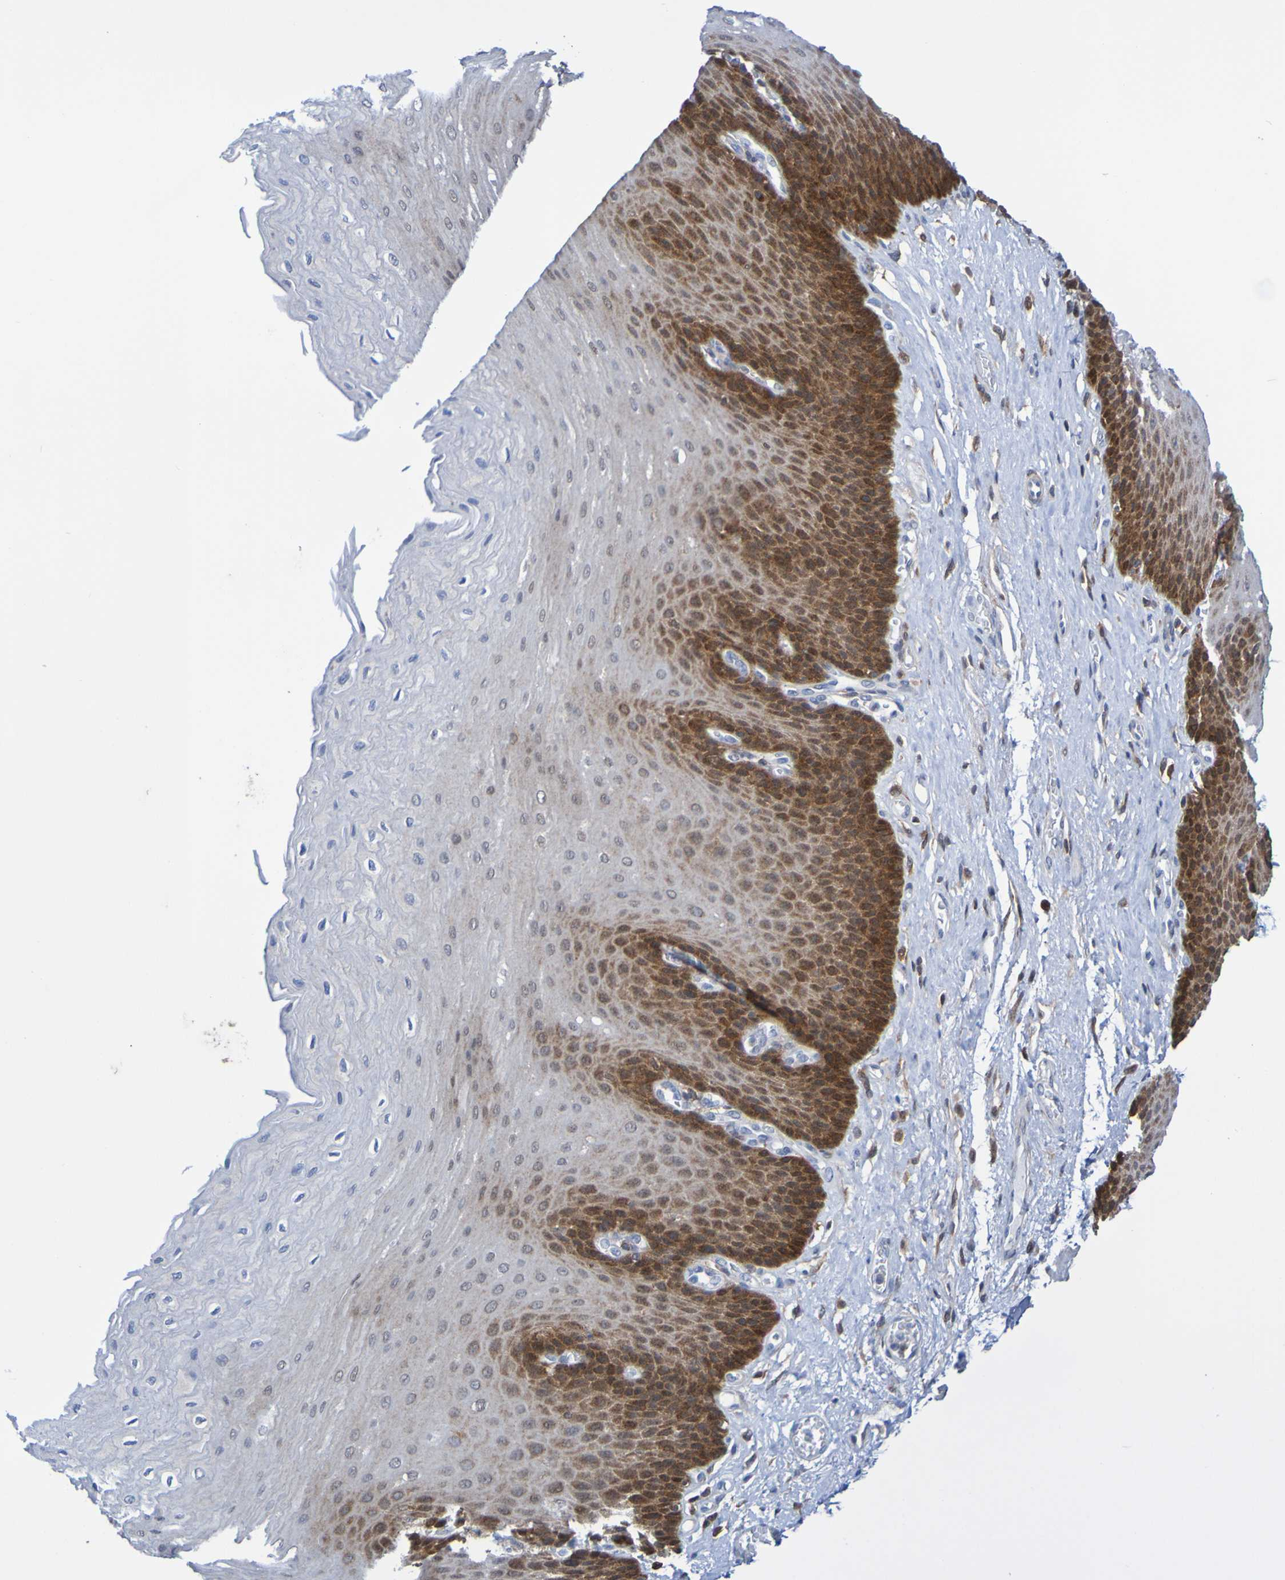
{"staining": {"intensity": "strong", "quantity": "<25%", "location": "cytoplasmic/membranous"}, "tissue": "esophagus", "cell_type": "Squamous epithelial cells", "image_type": "normal", "snomed": [{"axis": "morphology", "description": "Normal tissue, NOS"}, {"axis": "topography", "description": "Esophagus"}], "caption": "The image shows staining of normal esophagus, revealing strong cytoplasmic/membranous protein positivity (brown color) within squamous epithelial cells. (DAB (3,3'-diaminobenzidine) = brown stain, brightfield microscopy at high magnification).", "gene": "ATIC", "patient": {"sex": "female", "age": 72}}